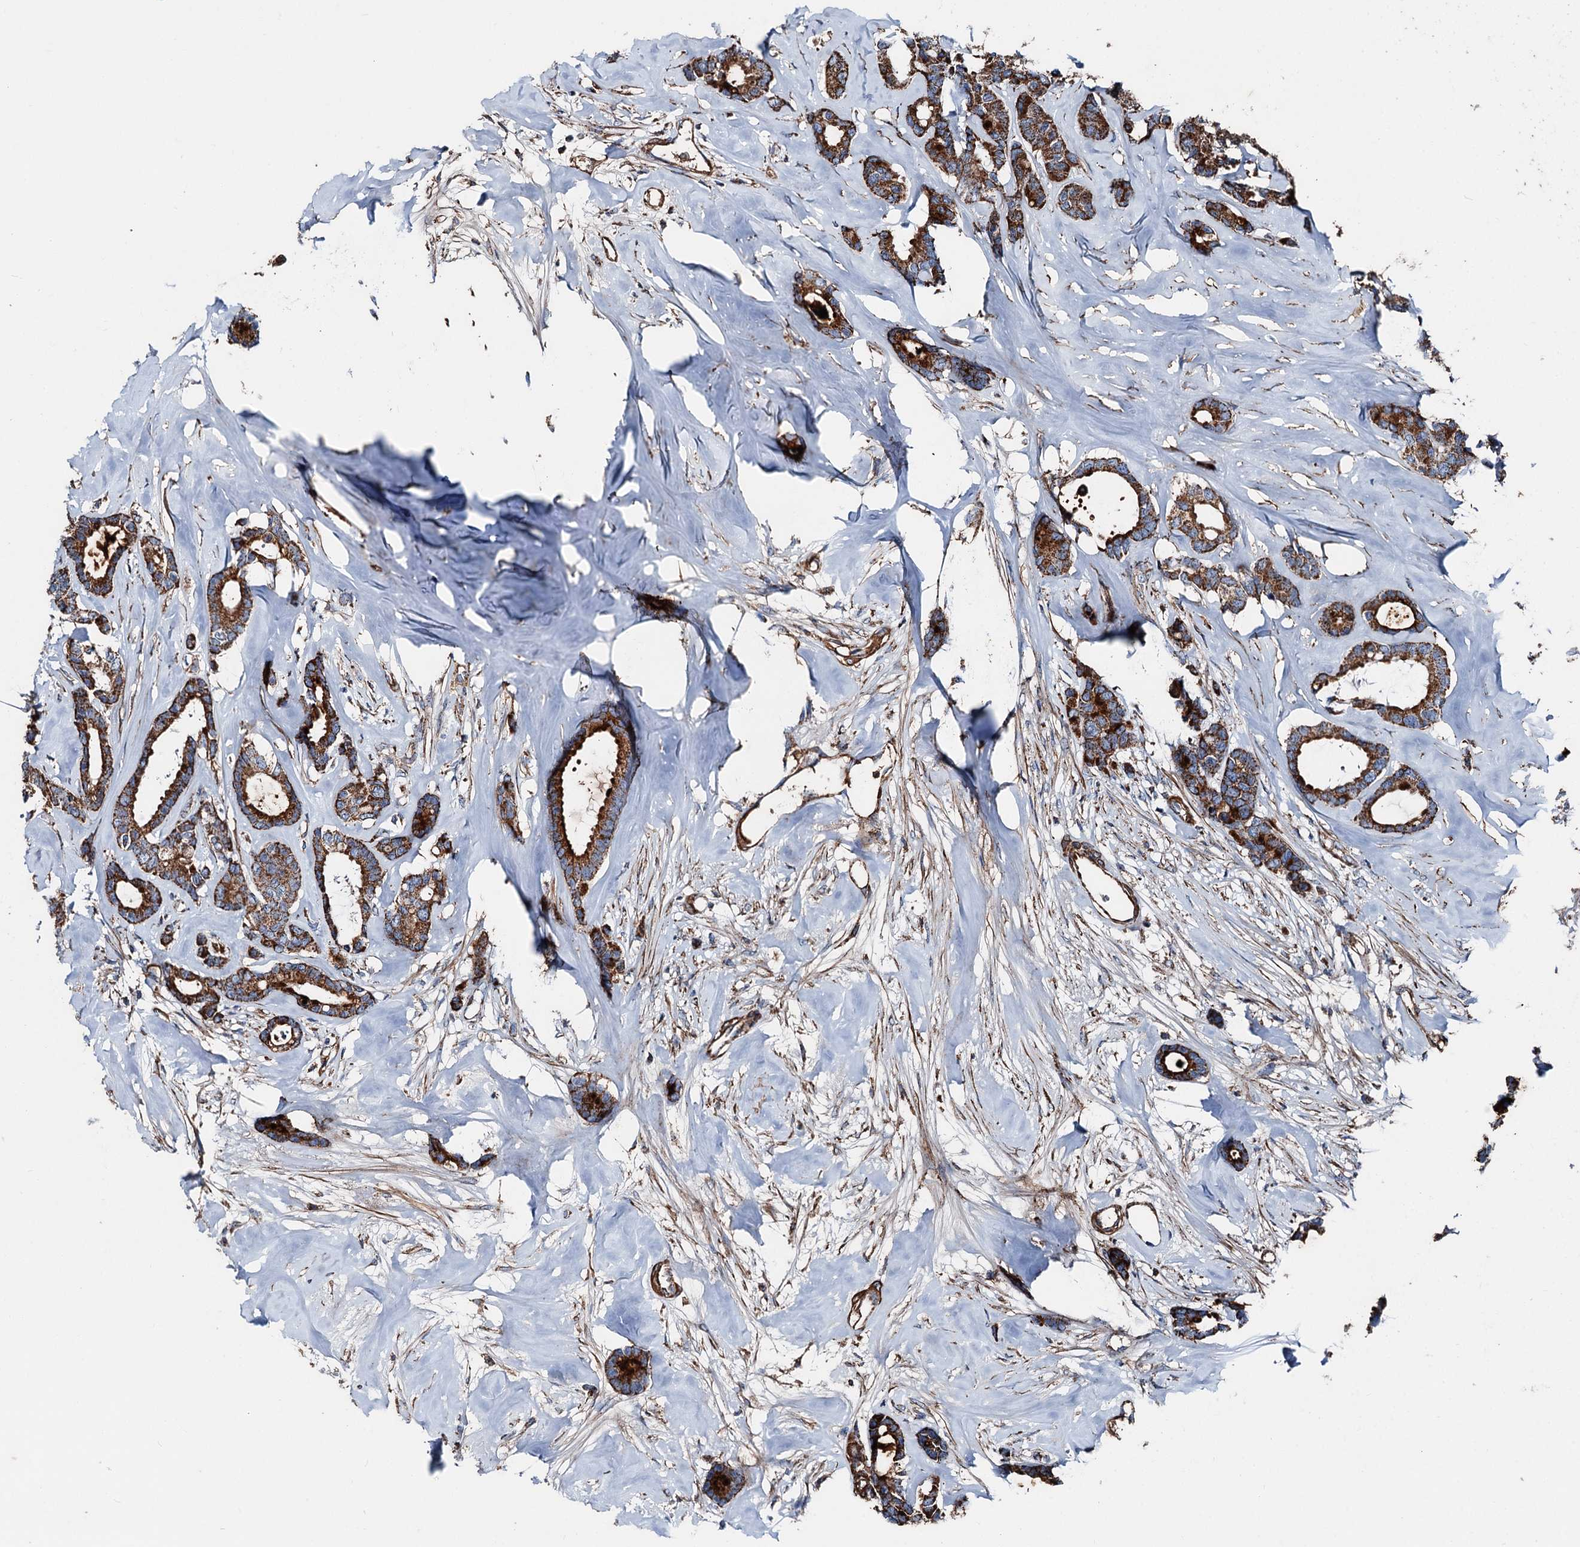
{"staining": {"intensity": "strong", "quantity": ">75%", "location": "cytoplasmic/membranous"}, "tissue": "breast cancer", "cell_type": "Tumor cells", "image_type": "cancer", "snomed": [{"axis": "morphology", "description": "Duct carcinoma"}, {"axis": "topography", "description": "Breast"}], "caption": "Breast cancer (intraductal carcinoma) stained for a protein (brown) reveals strong cytoplasmic/membranous positive positivity in approximately >75% of tumor cells.", "gene": "DDIAS", "patient": {"sex": "female", "age": 87}}